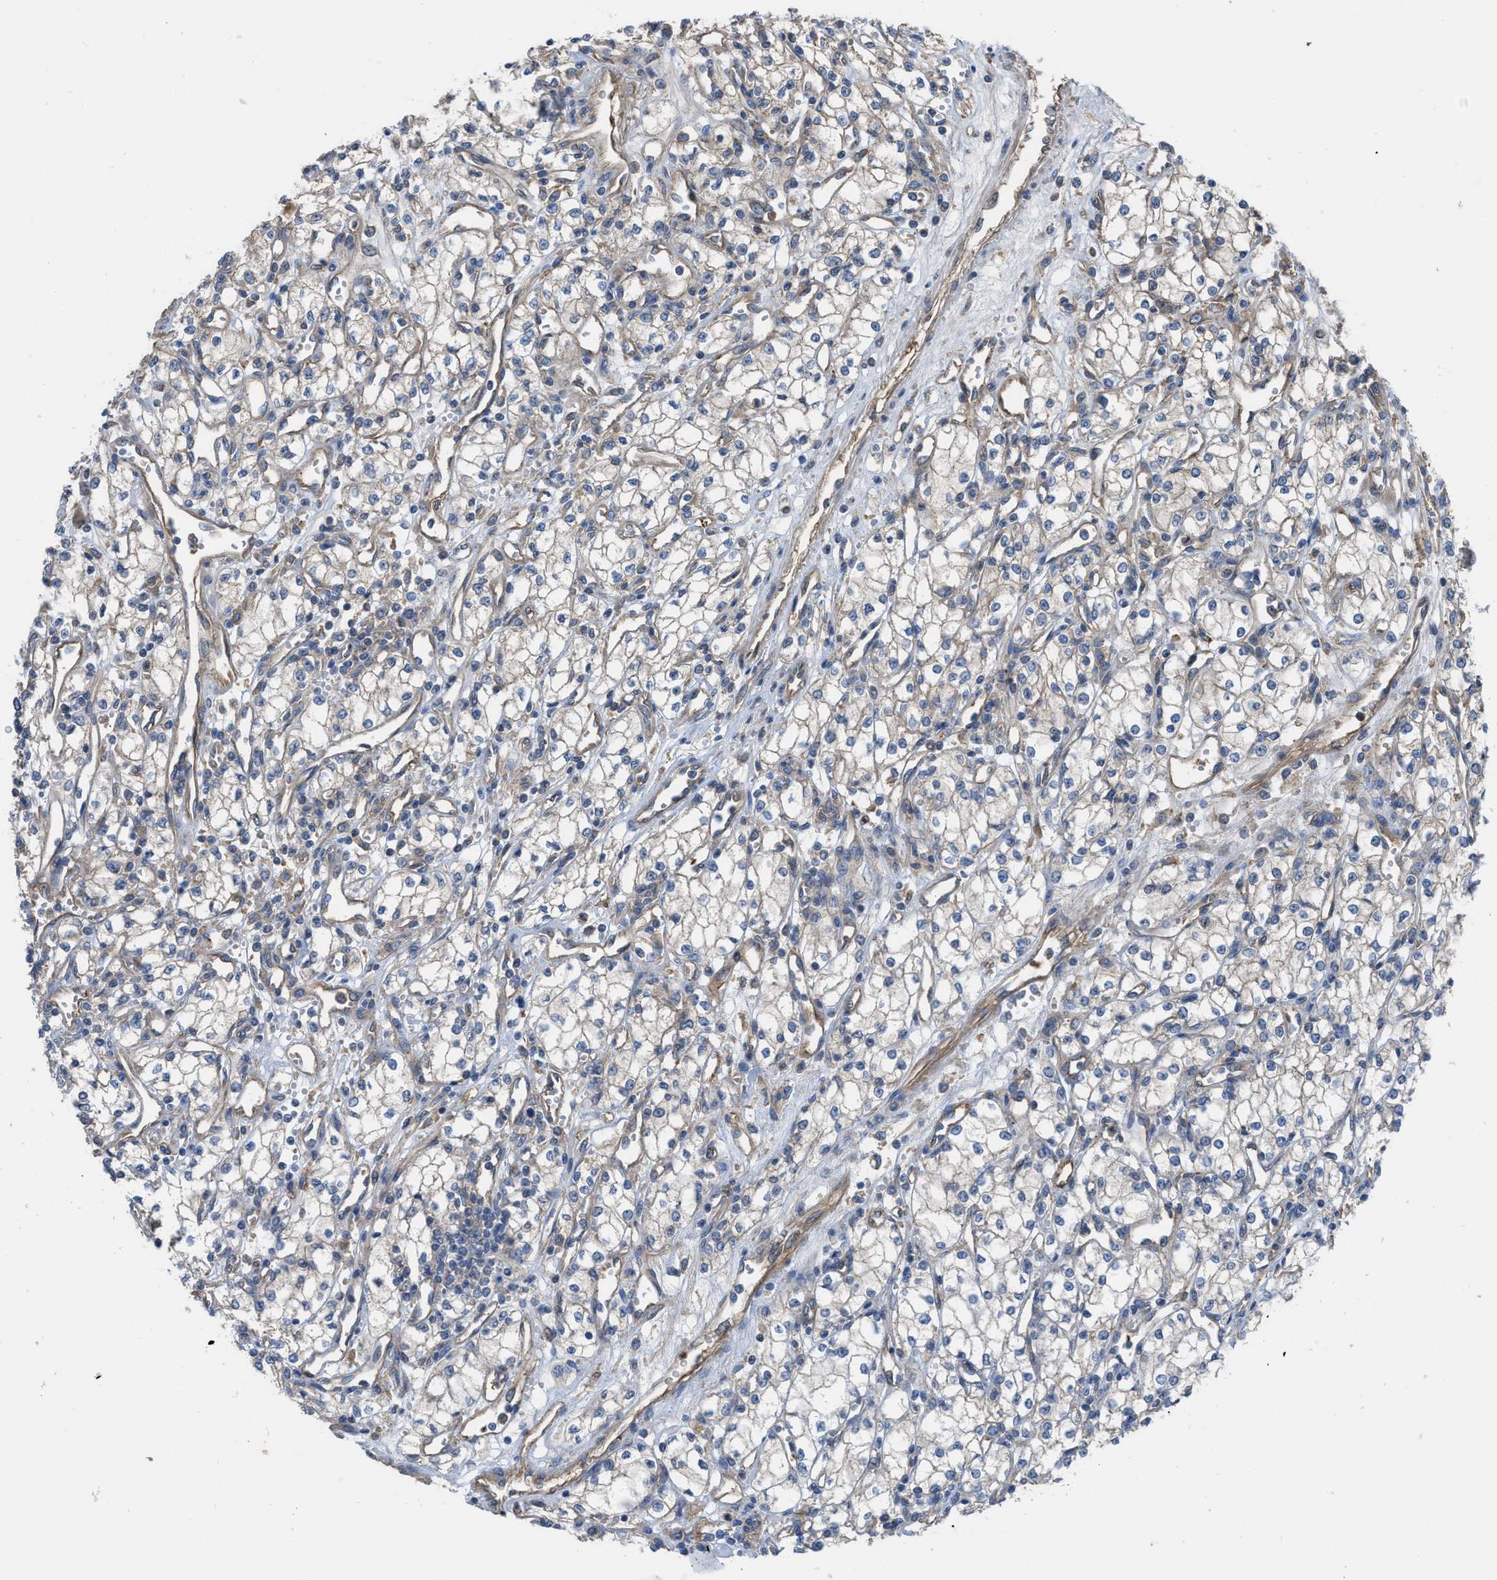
{"staining": {"intensity": "negative", "quantity": "none", "location": "none"}, "tissue": "renal cancer", "cell_type": "Tumor cells", "image_type": "cancer", "snomed": [{"axis": "morphology", "description": "Adenocarcinoma, NOS"}, {"axis": "topography", "description": "Kidney"}], "caption": "High magnification brightfield microscopy of adenocarcinoma (renal) stained with DAB (3,3'-diaminobenzidine) (brown) and counterstained with hematoxylin (blue): tumor cells show no significant positivity.", "gene": "TRIOBP", "patient": {"sex": "male", "age": 59}}